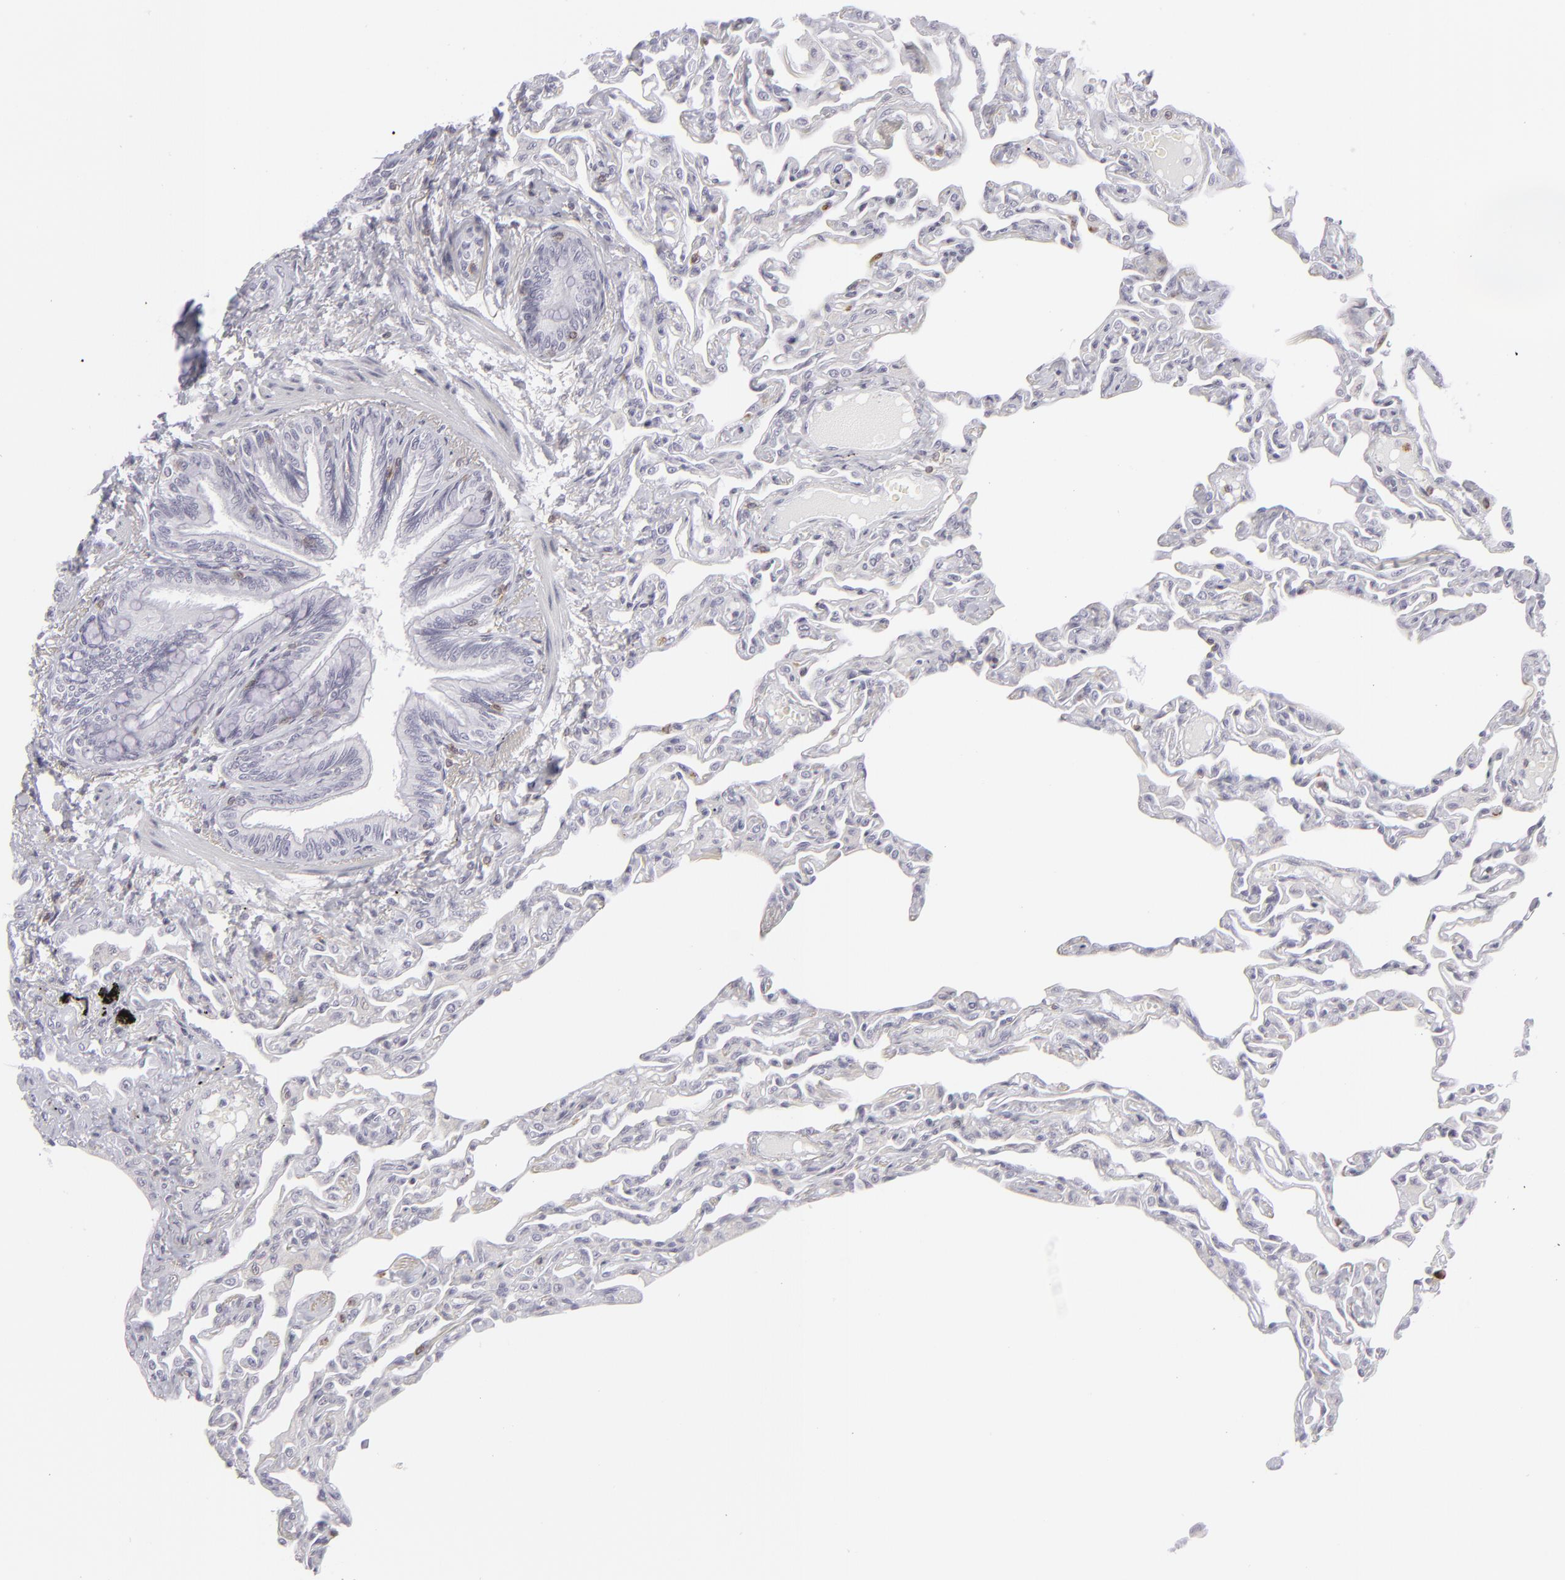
{"staining": {"intensity": "negative", "quantity": "none", "location": "none"}, "tissue": "lung", "cell_type": "Alveolar cells", "image_type": "normal", "snomed": [{"axis": "morphology", "description": "Normal tissue, NOS"}, {"axis": "topography", "description": "Lung"}], "caption": "The micrograph reveals no significant positivity in alveolar cells of lung. The staining is performed using DAB brown chromogen with nuclei counter-stained in using hematoxylin.", "gene": "CD7", "patient": {"sex": "female", "age": 49}}